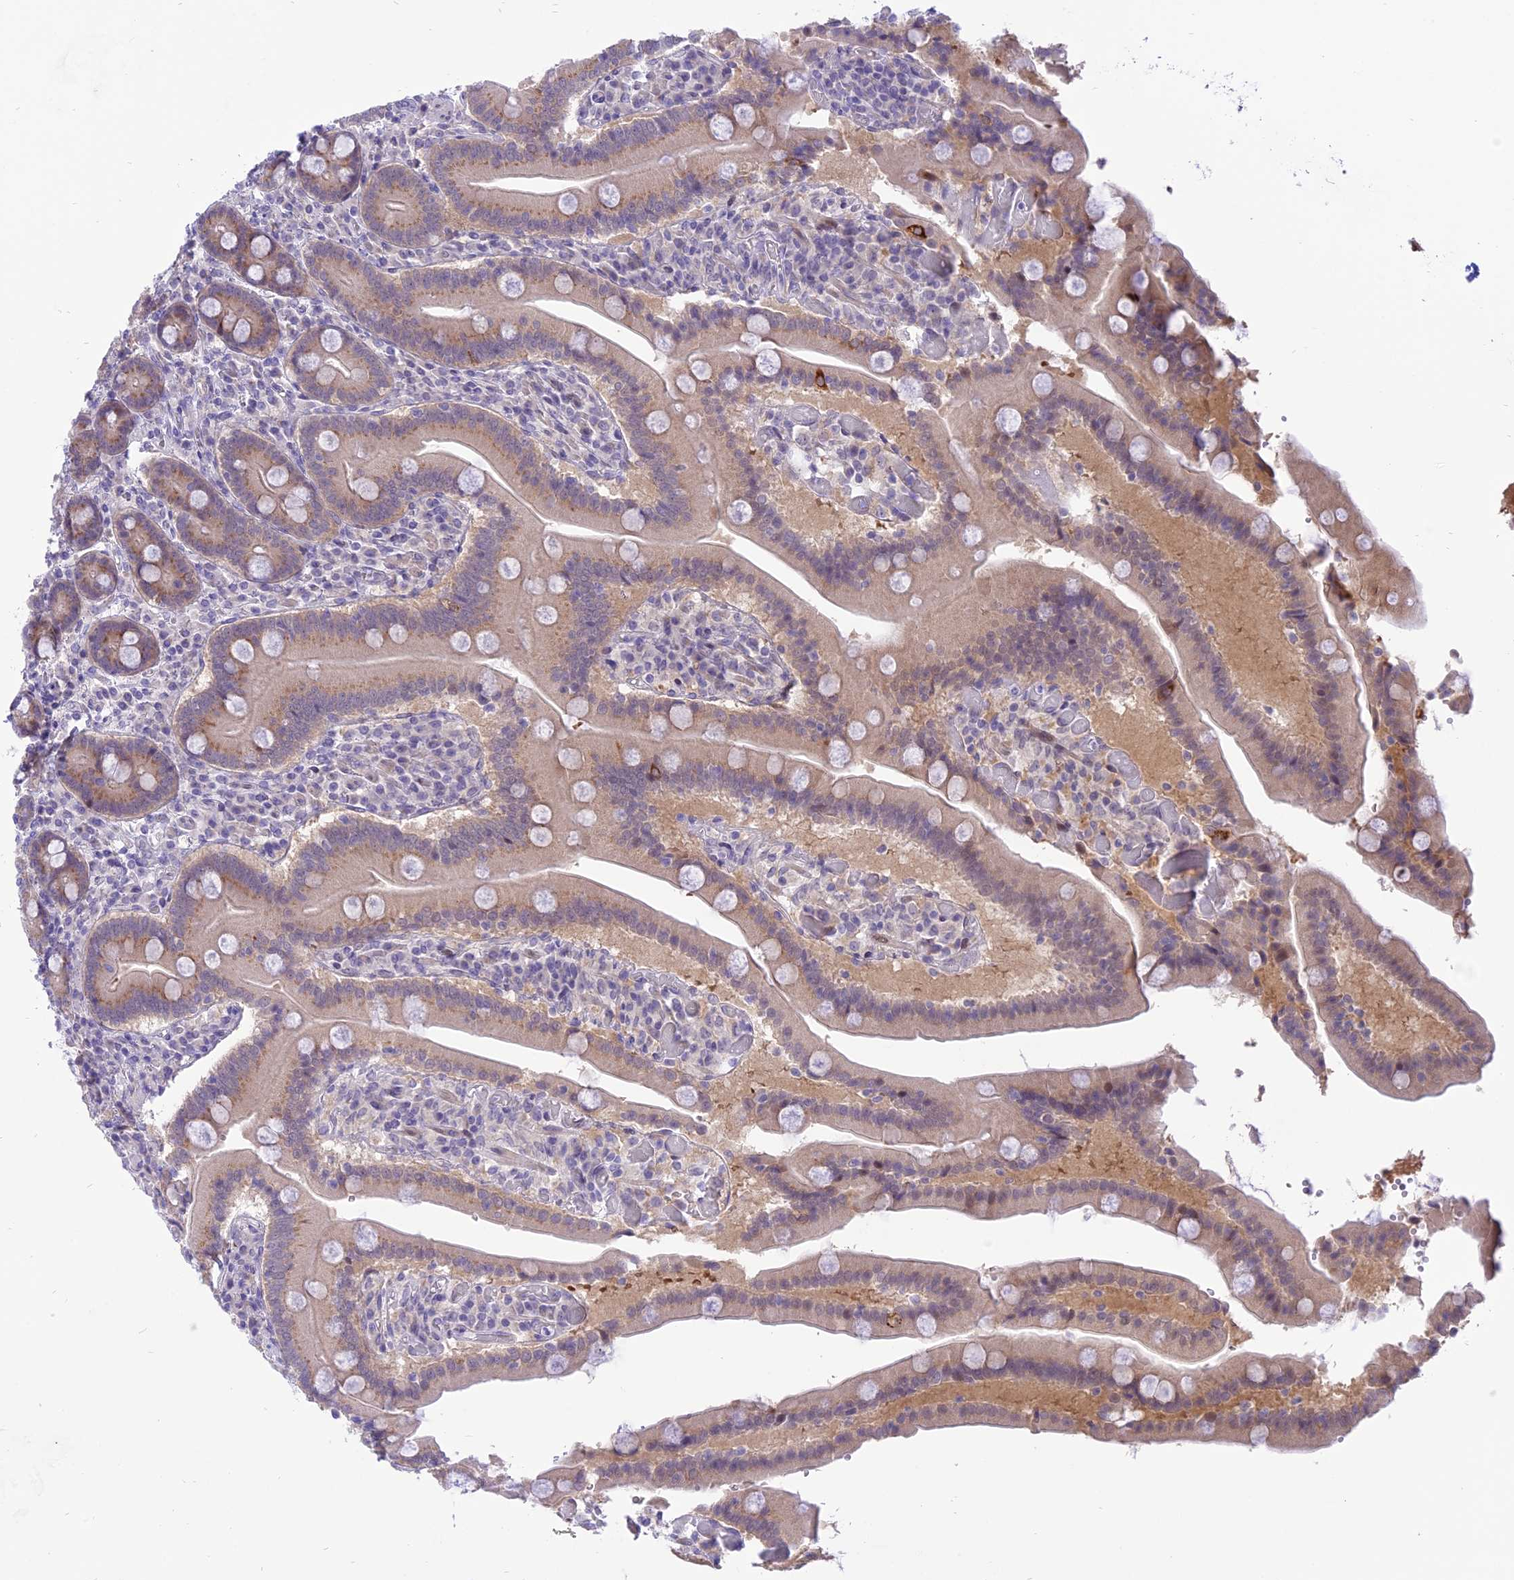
{"staining": {"intensity": "moderate", "quantity": ">75%", "location": "cytoplasmic/membranous"}, "tissue": "duodenum", "cell_type": "Glandular cells", "image_type": "normal", "snomed": [{"axis": "morphology", "description": "Normal tissue, NOS"}, {"axis": "topography", "description": "Duodenum"}], "caption": "Unremarkable duodenum was stained to show a protein in brown. There is medium levels of moderate cytoplasmic/membranous expression in about >75% of glandular cells. The protein of interest is stained brown, and the nuclei are stained in blue (DAB IHC with brightfield microscopy, high magnification).", "gene": "ZNF837", "patient": {"sex": "female", "age": 62}}